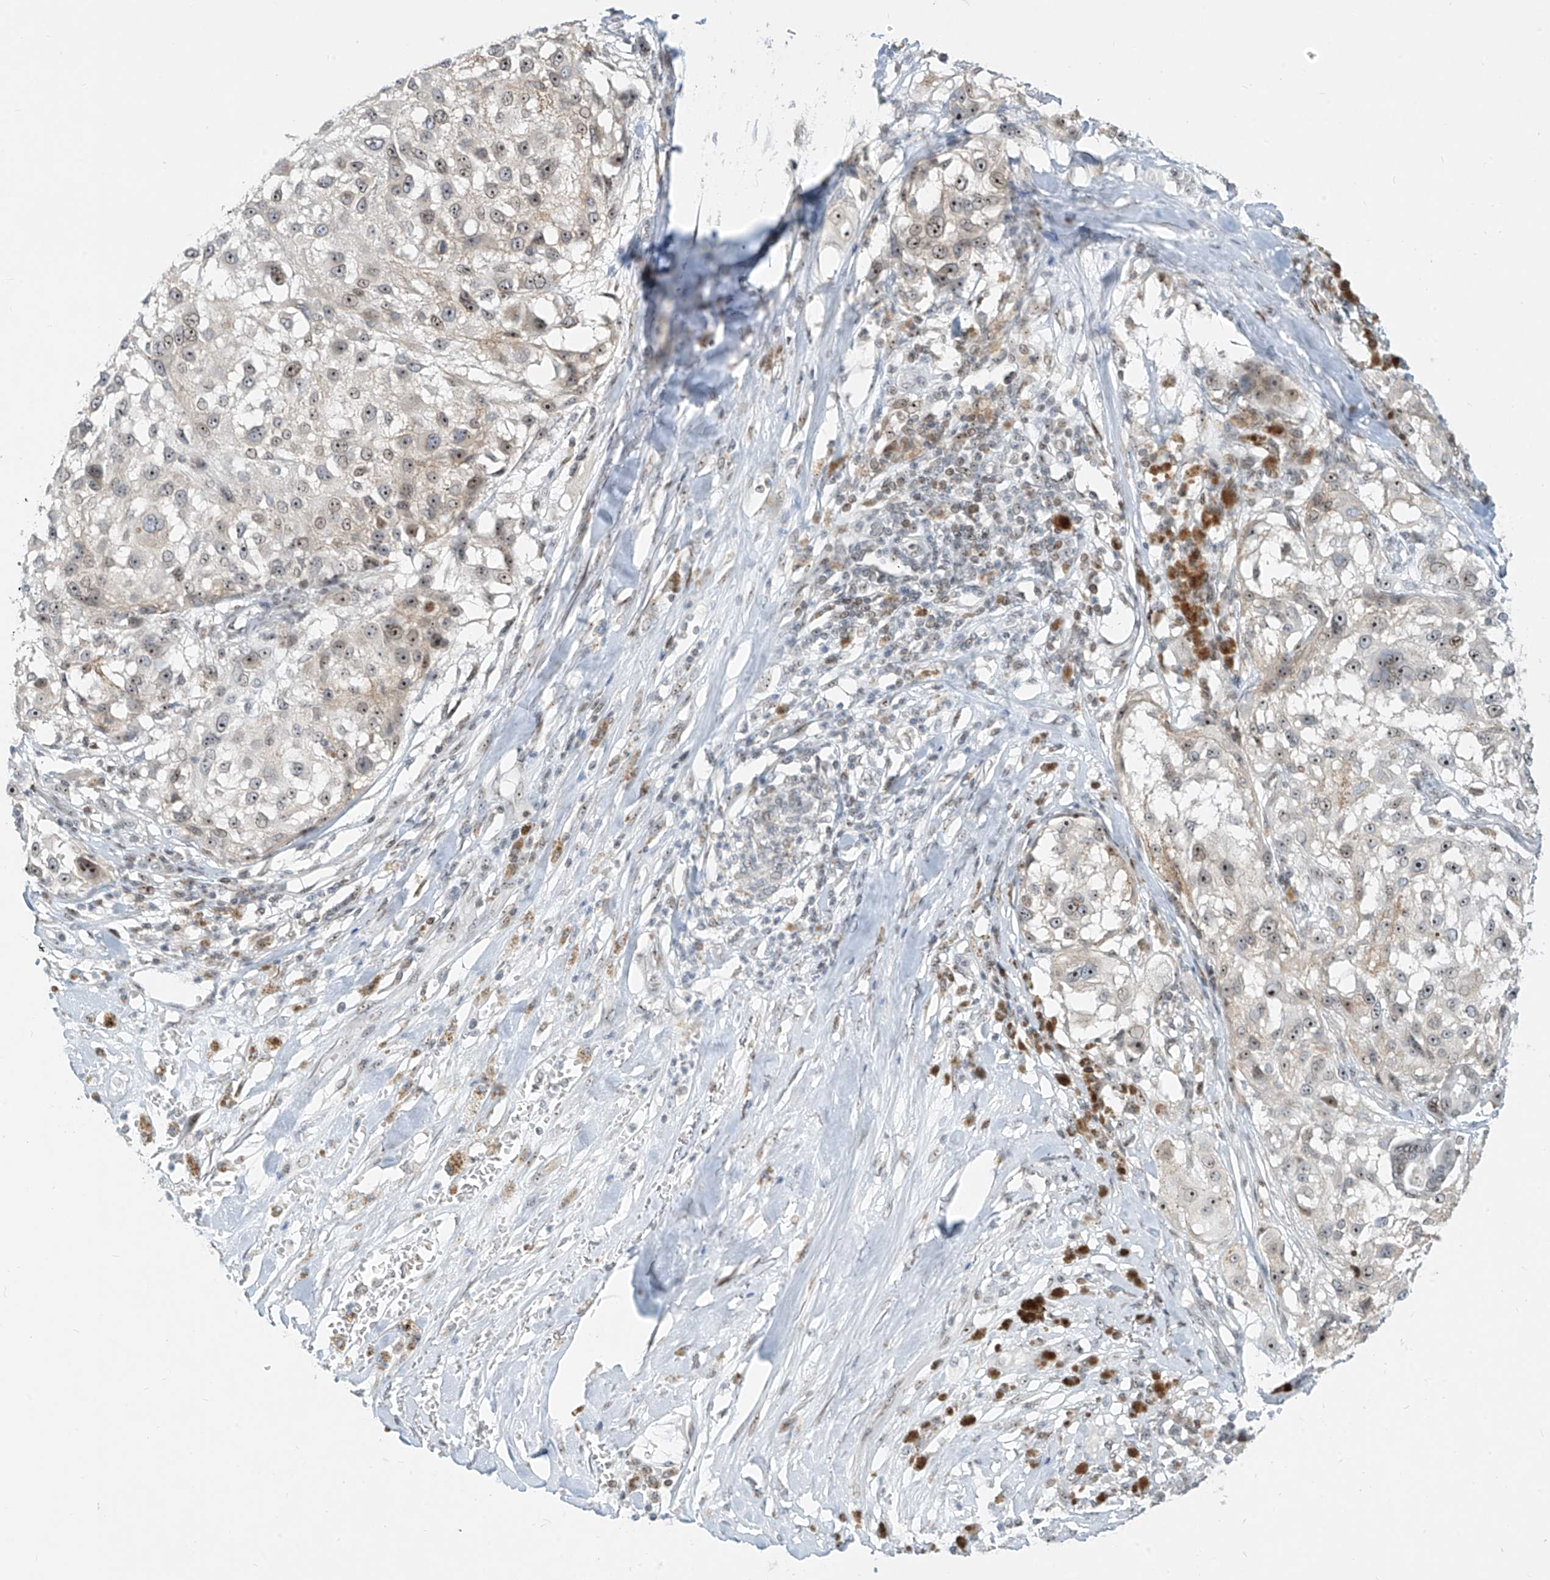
{"staining": {"intensity": "moderate", "quantity": "25%-75%", "location": "nuclear"}, "tissue": "melanoma", "cell_type": "Tumor cells", "image_type": "cancer", "snomed": [{"axis": "morphology", "description": "Necrosis, NOS"}, {"axis": "morphology", "description": "Malignant melanoma, NOS"}, {"axis": "topography", "description": "Skin"}], "caption": "Melanoma tissue displays moderate nuclear staining in about 25%-75% of tumor cells, visualized by immunohistochemistry.", "gene": "SAMD15", "patient": {"sex": "female", "age": 87}}